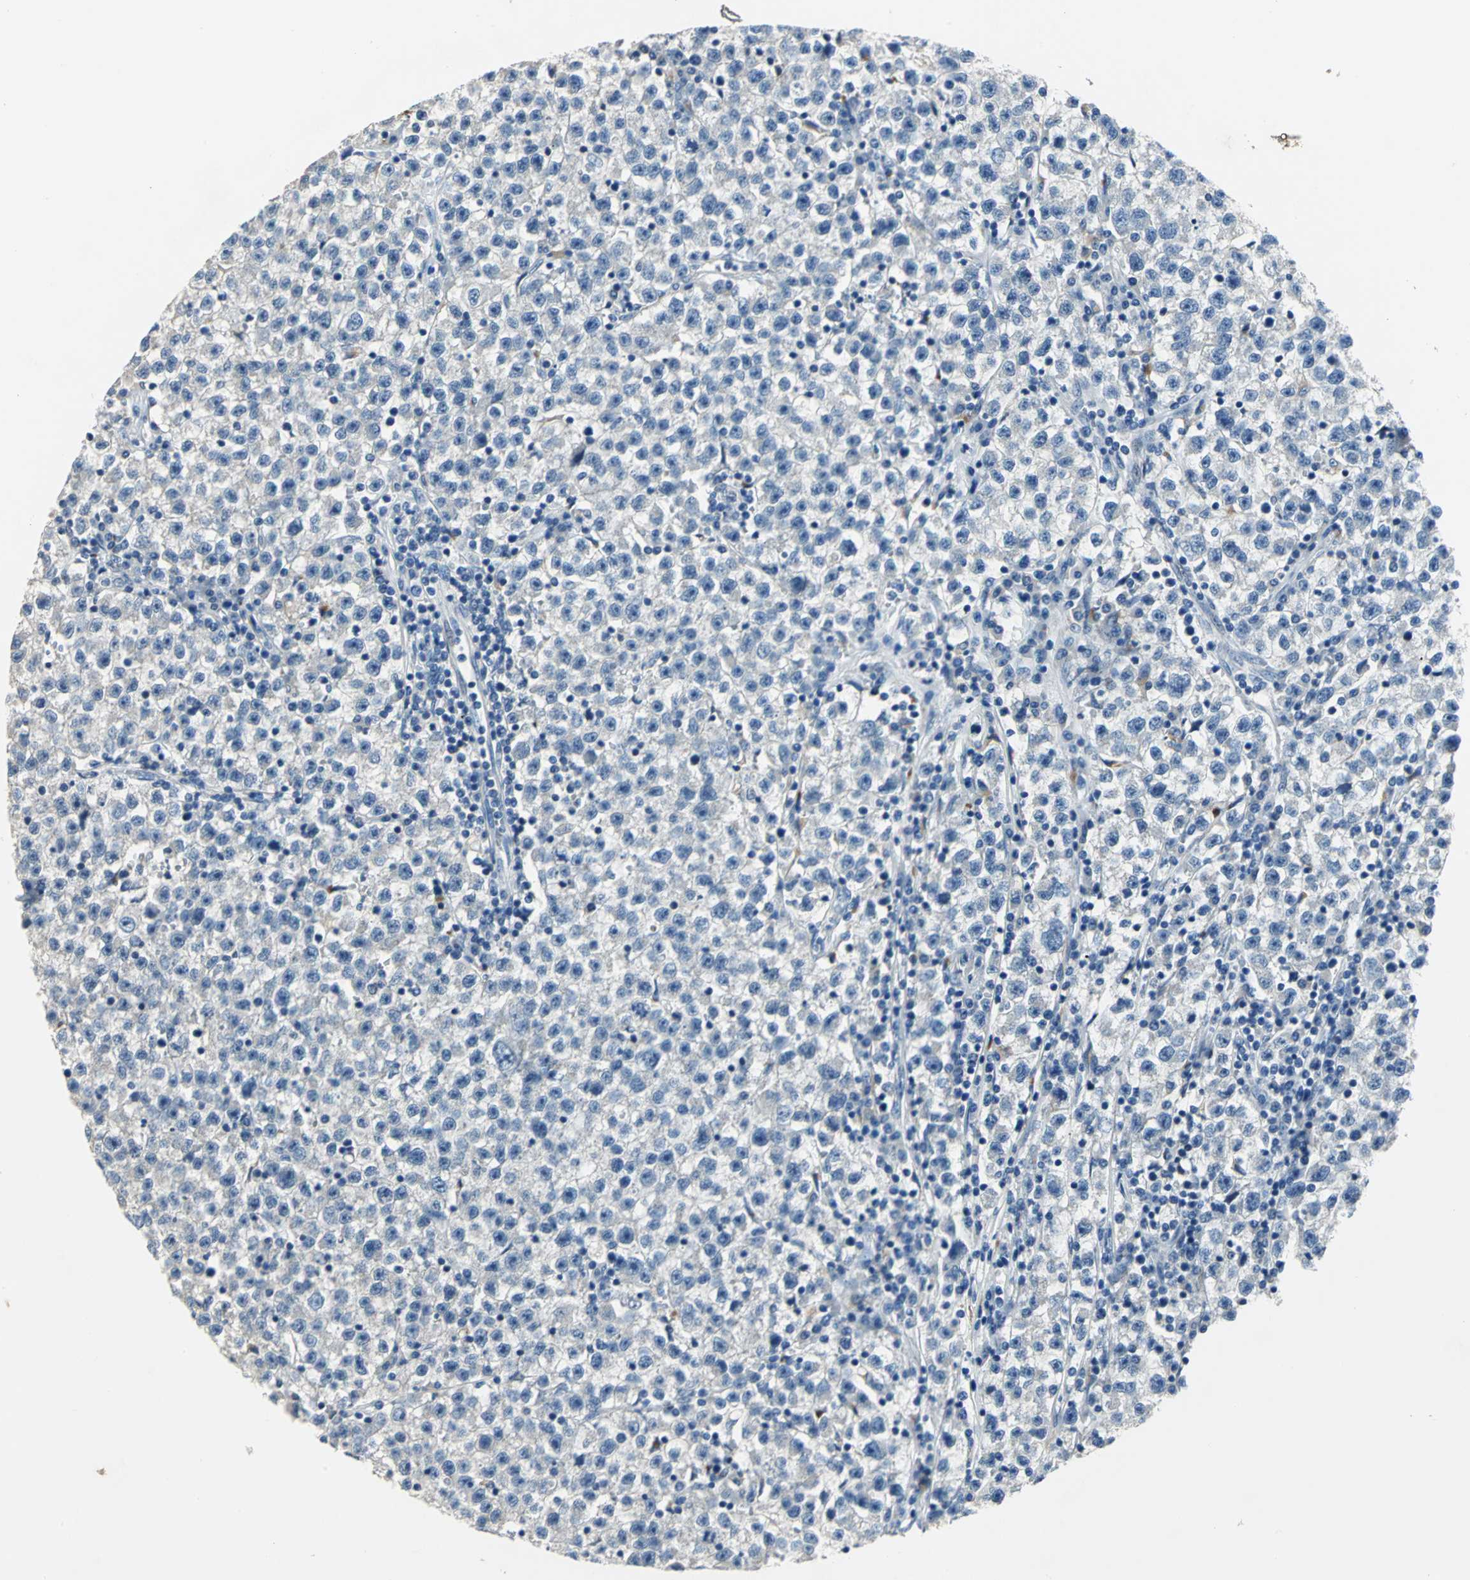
{"staining": {"intensity": "negative", "quantity": "none", "location": "none"}, "tissue": "testis cancer", "cell_type": "Tumor cells", "image_type": "cancer", "snomed": [{"axis": "morphology", "description": "Seminoma, NOS"}, {"axis": "topography", "description": "Testis"}], "caption": "Human testis cancer stained for a protein using immunohistochemistry reveals no expression in tumor cells.", "gene": "RASD2", "patient": {"sex": "male", "age": 22}}